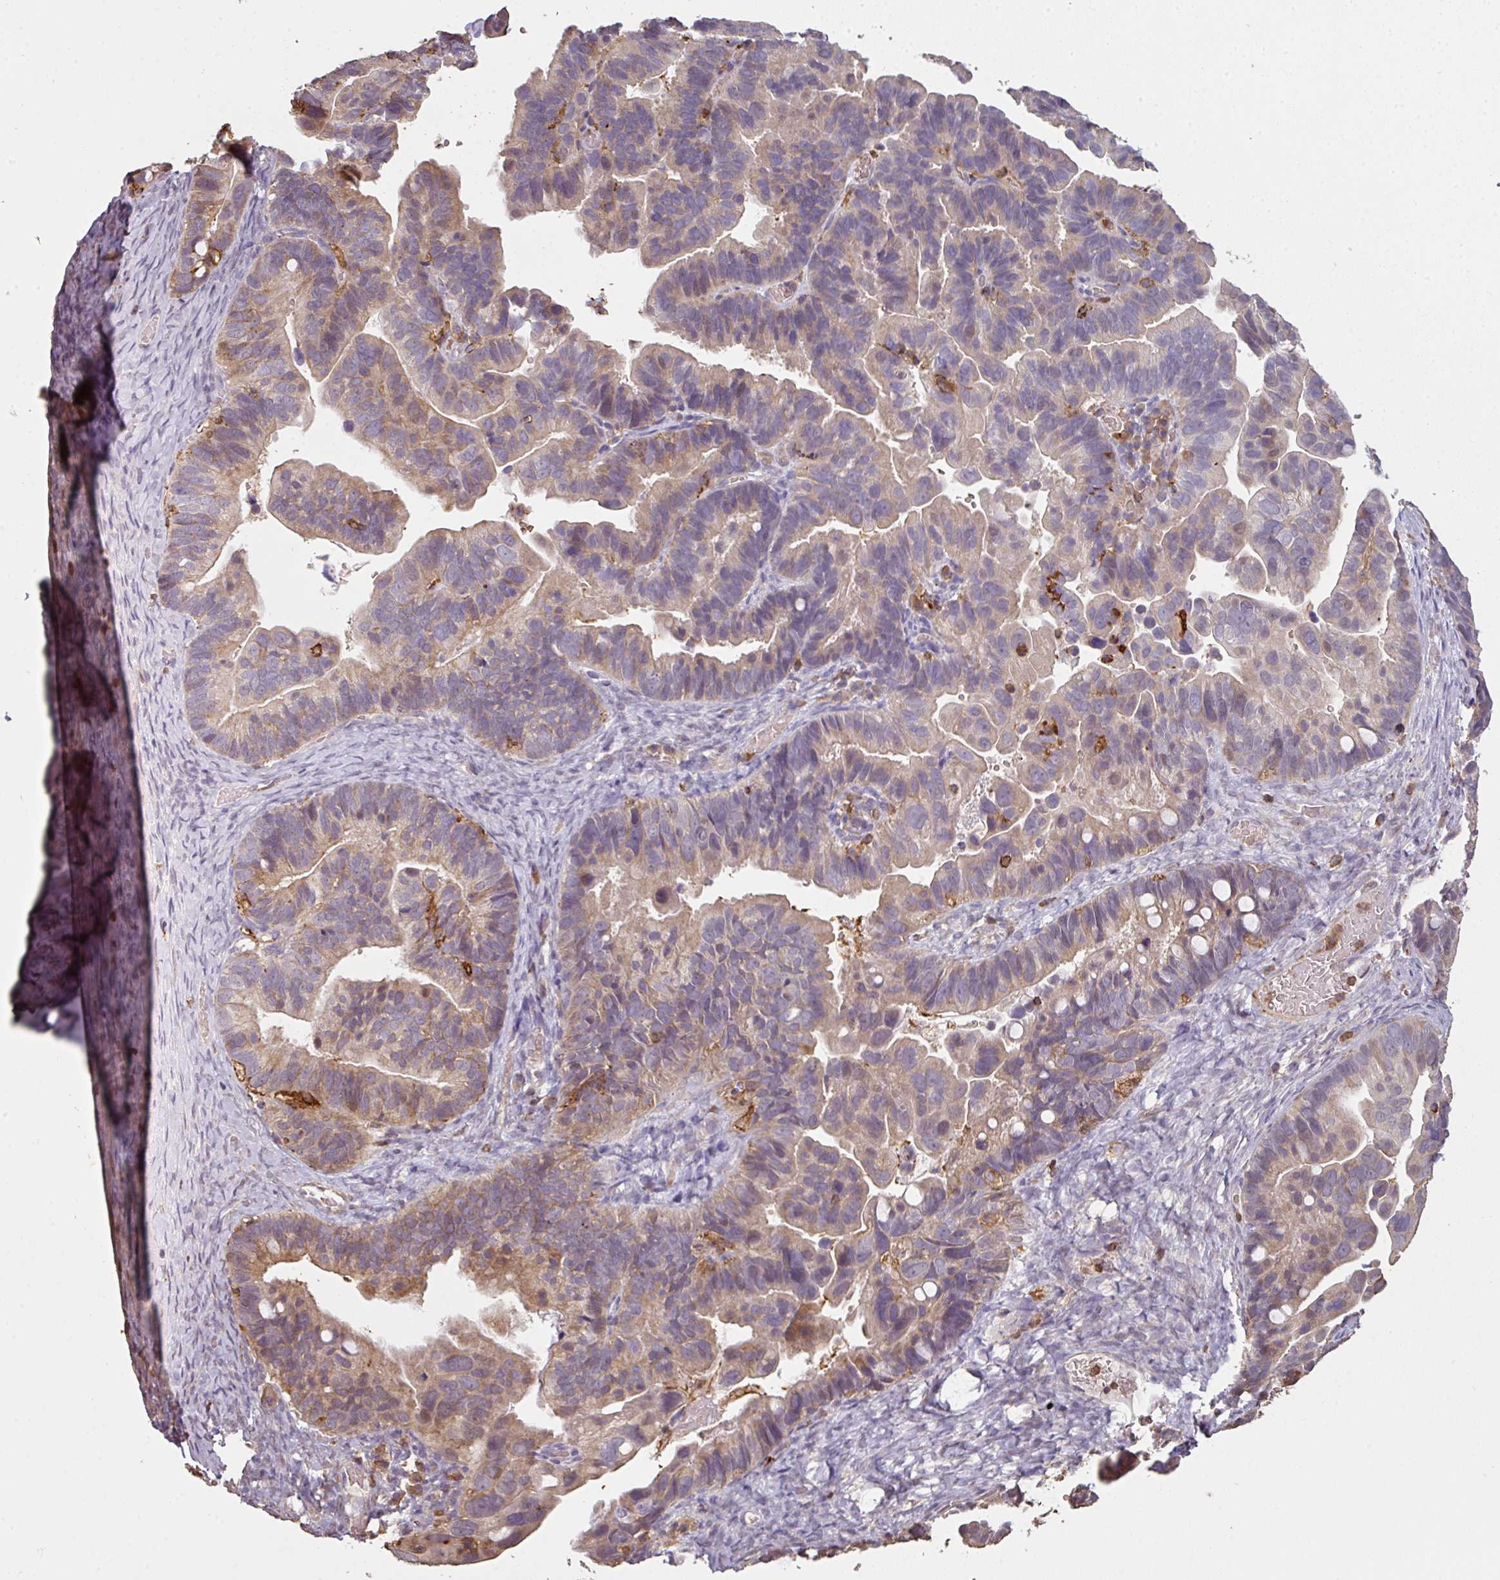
{"staining": {"intensity": "weak", "quantity": "25%-75%", "location": "cytoplasmic/membranous"}, "tissue": "ovarian cancer", "cell_type": "Tumor cells", "image_type": "cancer", "snomed": [{"axis": "morphology", "description": "Cystadenocarcinoma, serous, NOS"}, {"axis": "topography", "description": "Ovary"}], "caption": "Ovarian cancer (serous cystadenocarcinoma) stained for a protein exhibits weak cytoplasmic/membranous positivity in tumor cells.", "gene": "OLFML2B", "patient": {"sex": "female", "age": 56}}